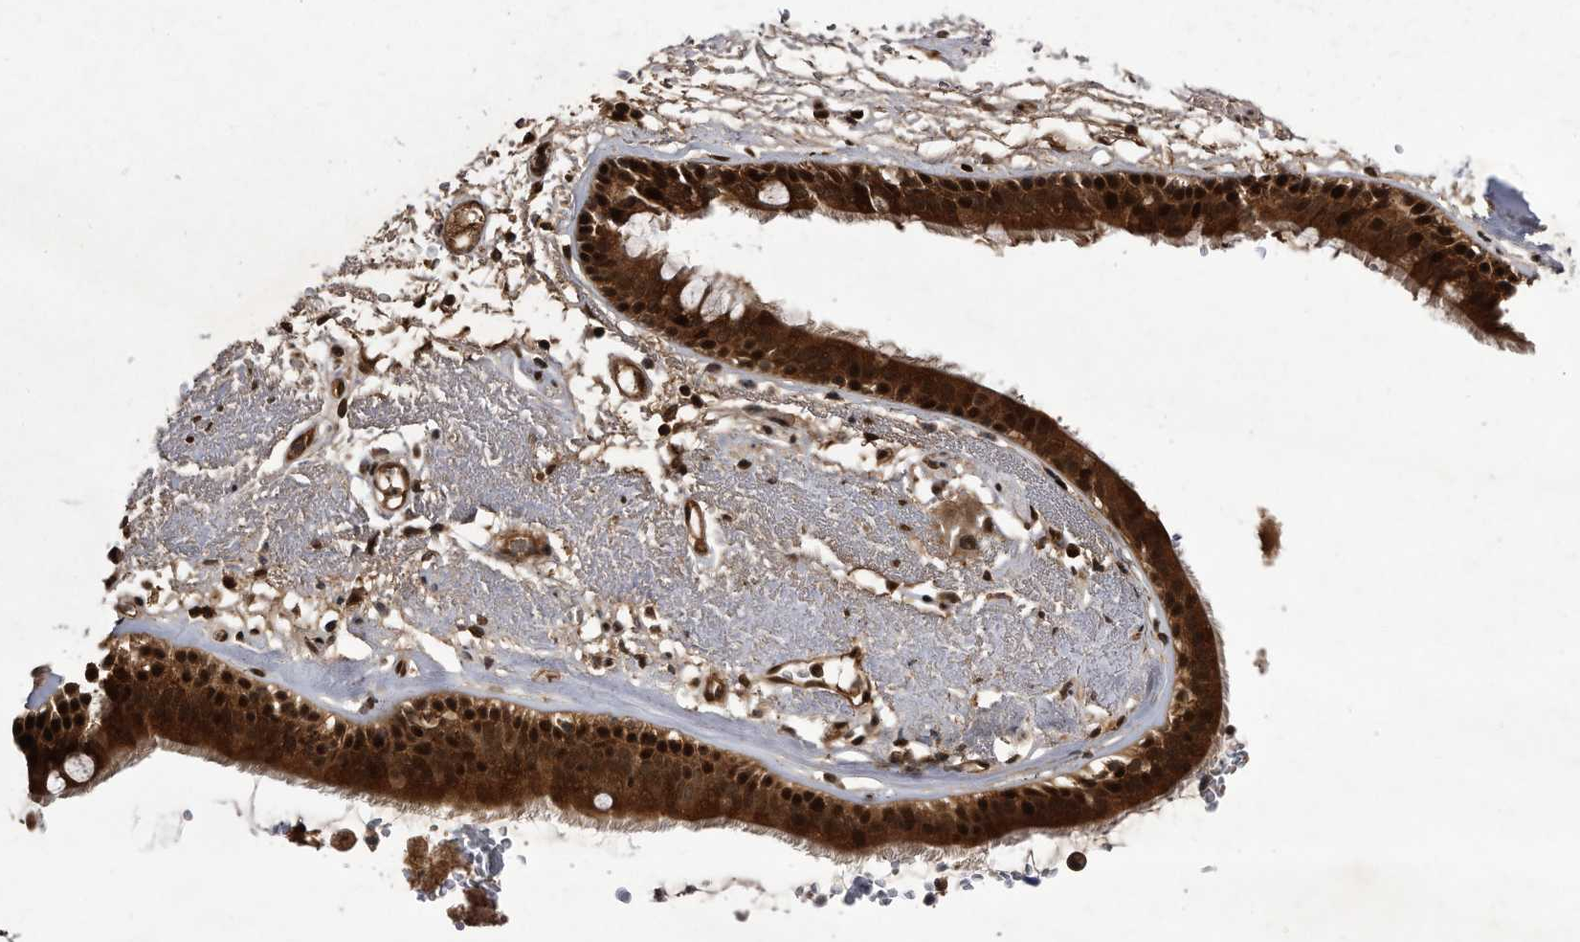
{"staining": {"intensity": "strong", "quantity": ">75%", "location": "nuclear"}, "tissue": "adipose tissue", "cell_type": "Adipocytes", "image_type": "normal", "snomed": [{"axis": "morphology", "description": "Normal tissue, NOS"}, {"axis": "topography", "description": "Cartilage tissue"}], "caption": "DAB (3,3'-diaminobenzidine) immunohistochemical staining of normal adipose tissue shows strong nuclear protein positivity in about >75% of adipocytes. Using DAB (3,3'-diaminobenzidine) (brown) and hematoxylin (blue) stains, captured at high magnification using brightfield microscopy.", "gene": "RAD23B", "patient": {"sex": "female", "age": 63}}